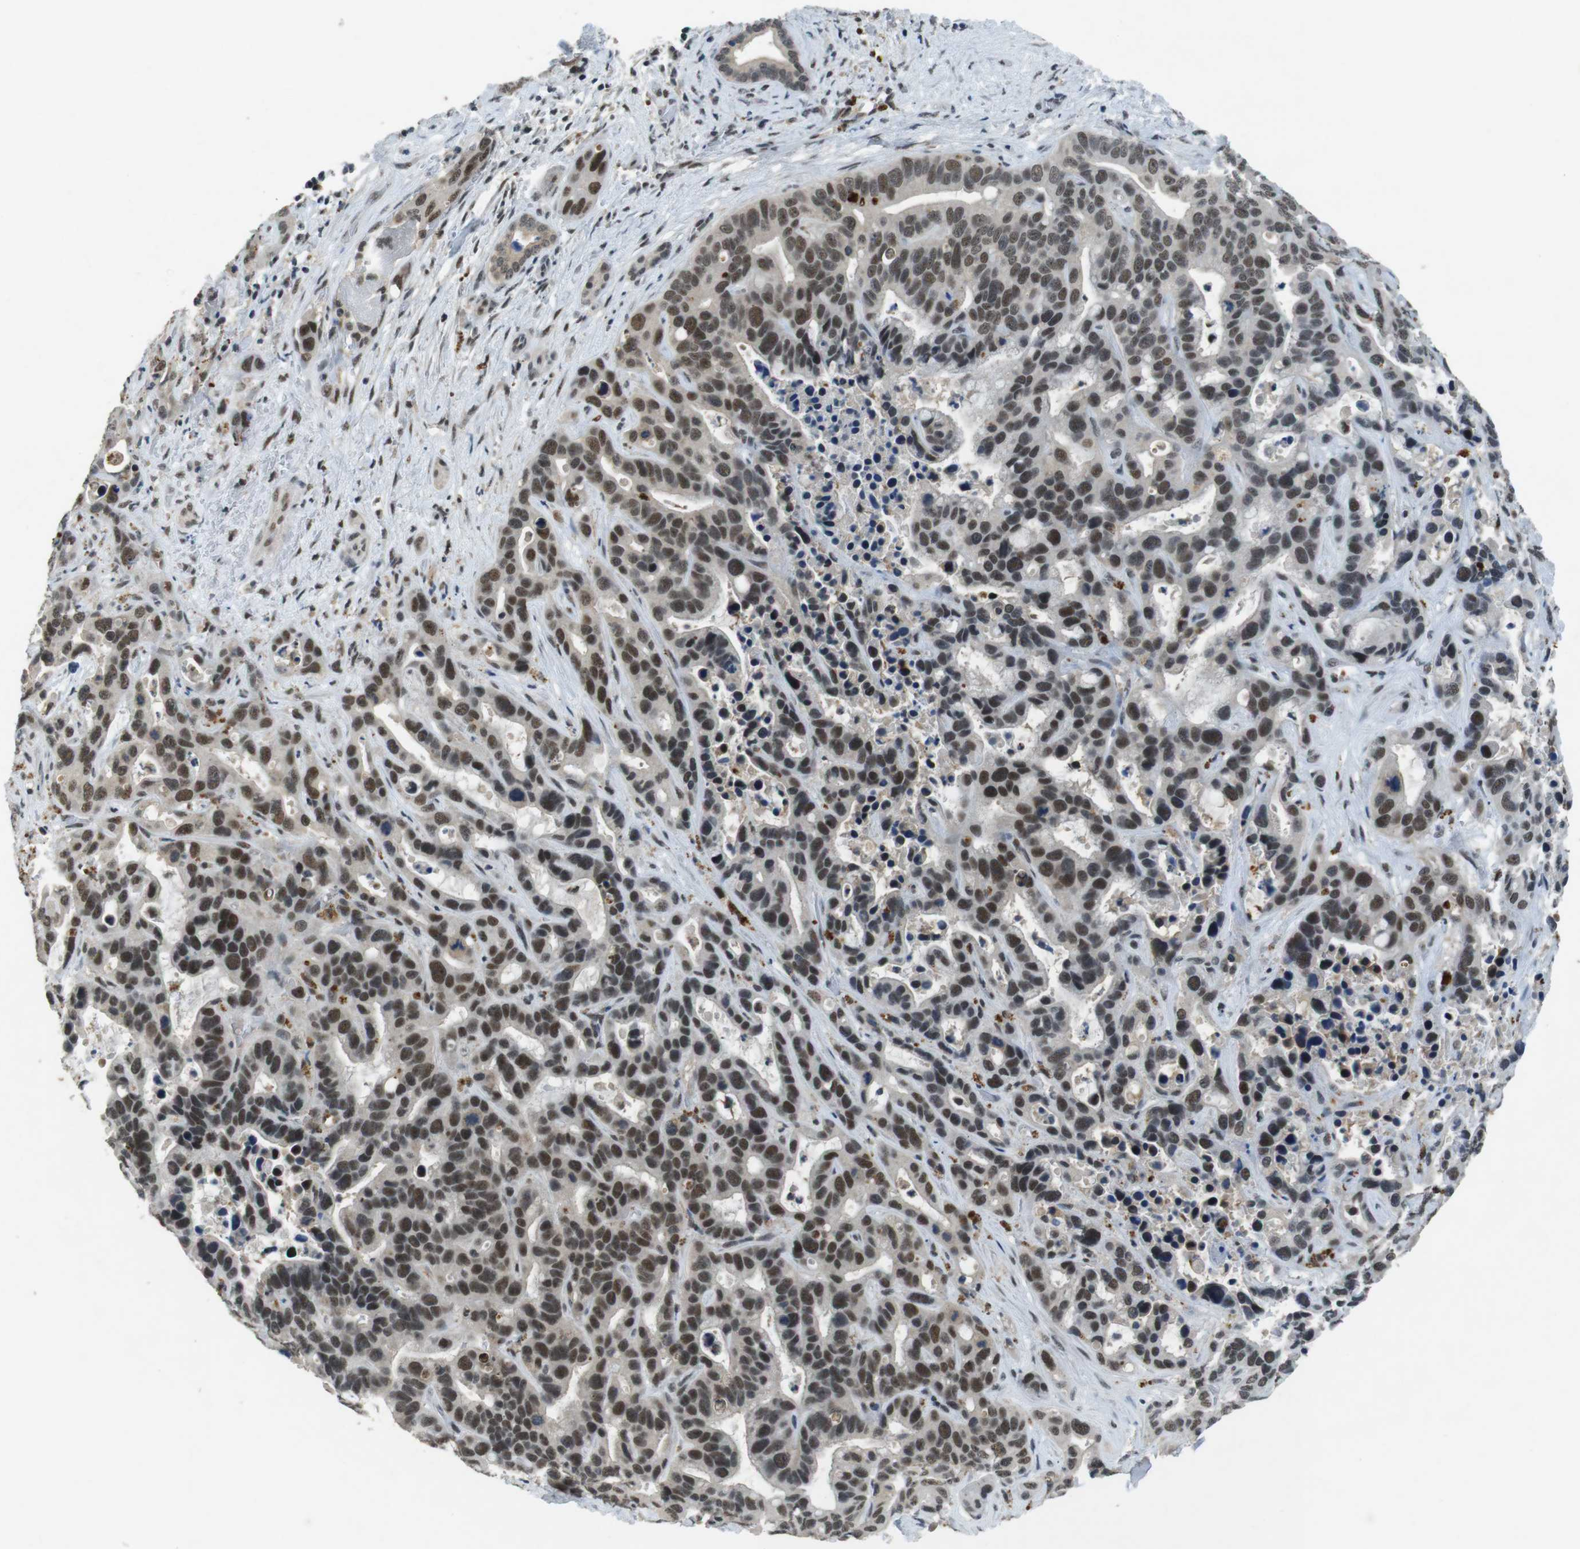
{"staining": {"intensity": "moderate", "quantity": ">75%", "location": "nuclear"}, "tissue": "liver cancer", "cell_type": "Tumor cells", "image_type": "cancer", "snomed": [{"axis": "morphology", "description": "Cholangiocarcinoma"}, {"axis": "topography", "description": "Liver"}], "caption": "Liver cholangiocarcinoma stained with a protein marker exhibits moderate staining in tumor cells.", "gene": "USP7", "patient": {"sex": "female", "age": 65}}